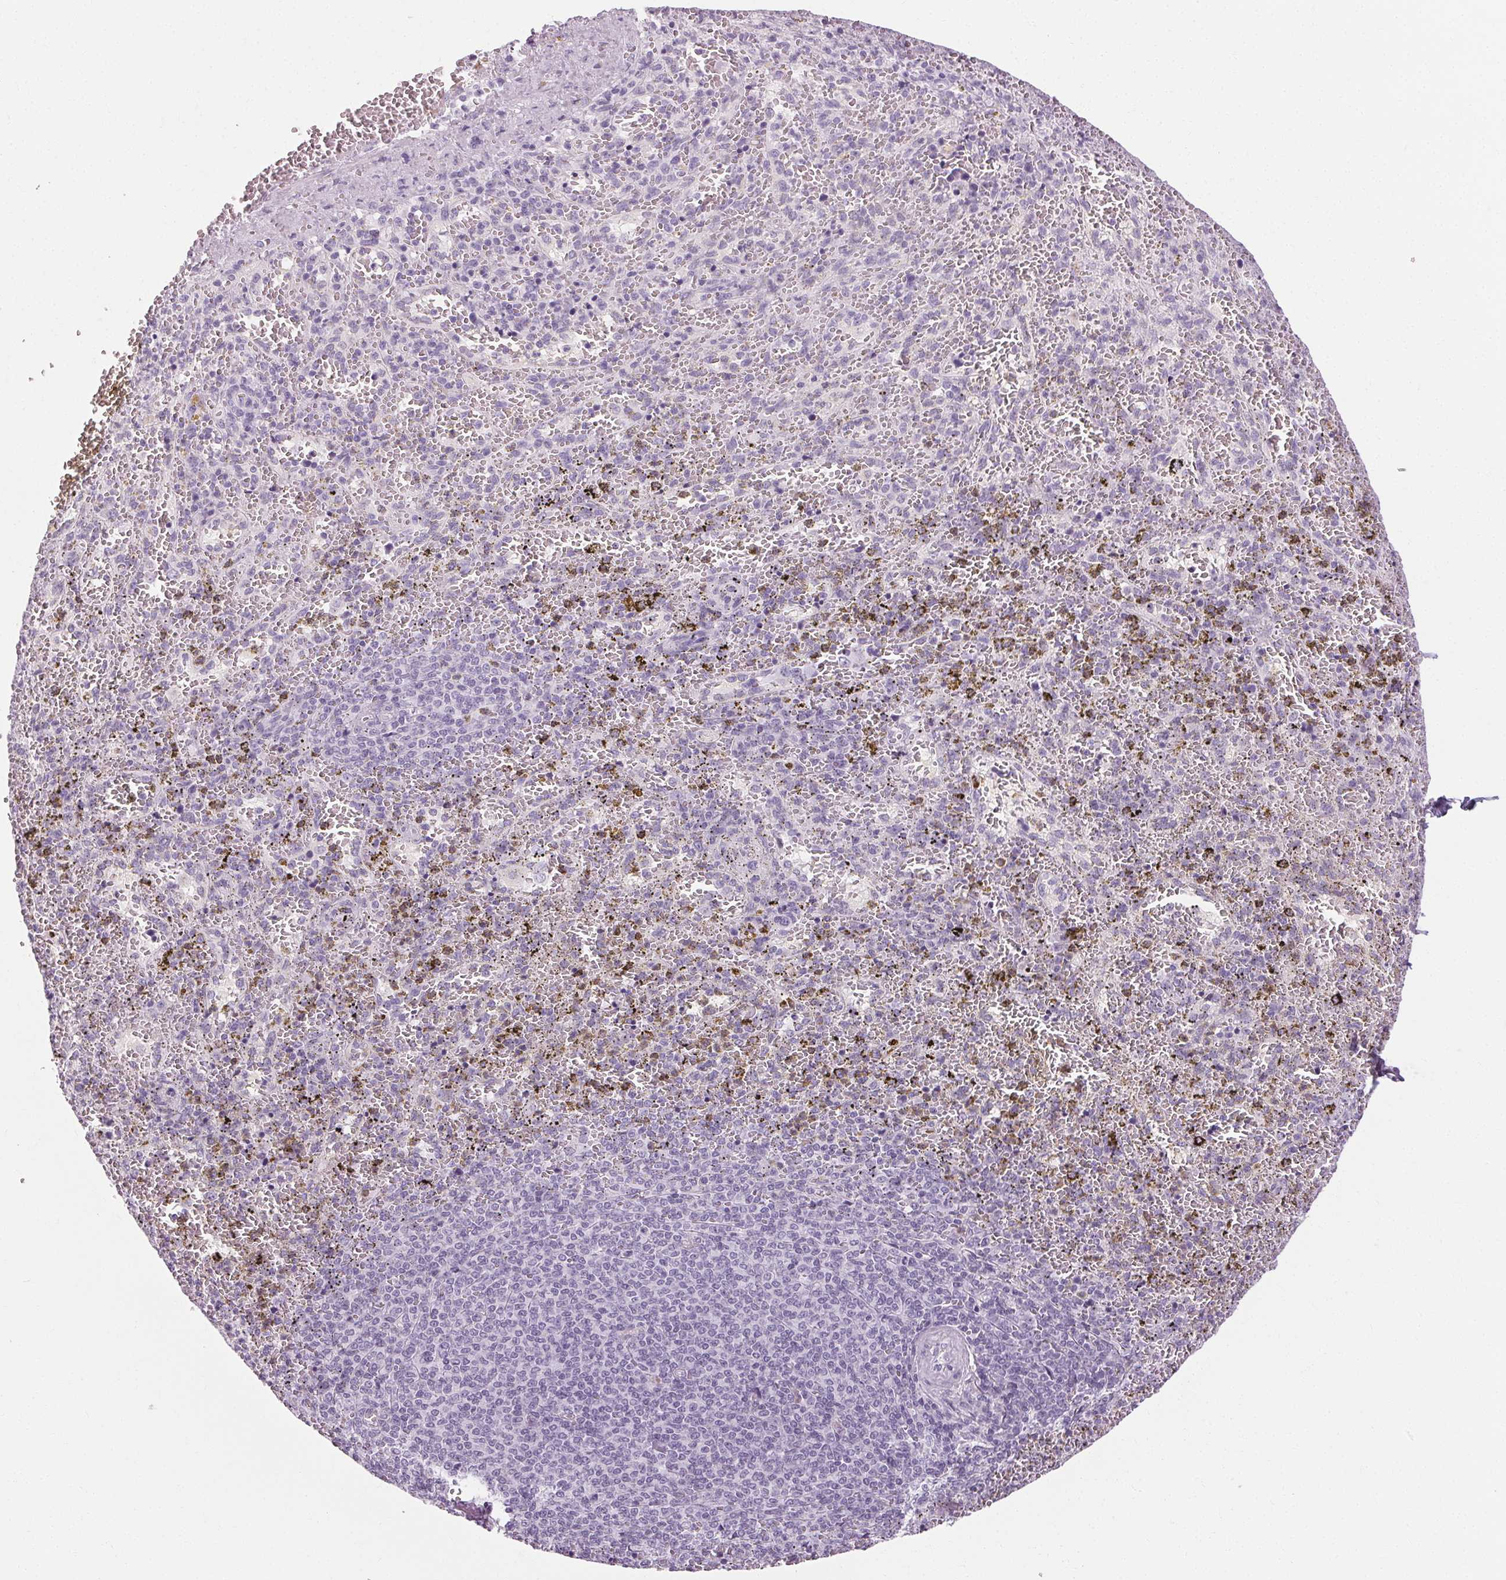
{"staining": {"intensity": "negative", "quantity": "none", "location": "none"}, "tissue": "spleen", "cell_type": "Cells in red pulp", "image_type": "normal", "snomed": [{"axis": "morphology", "description": "Normal tissue, NOS"}, {"axis": "topography", "description": "Spleen"}], "caption": "Immunohistochemistry (IHC) micrograph of unremarkable spleen: spleen stained with DAB reveals no significant protein positivity in cells in red pulp. (DAB IHC, high magnification).", "gene": "POMC", "patient": {"sex": "female", "age": 50}}